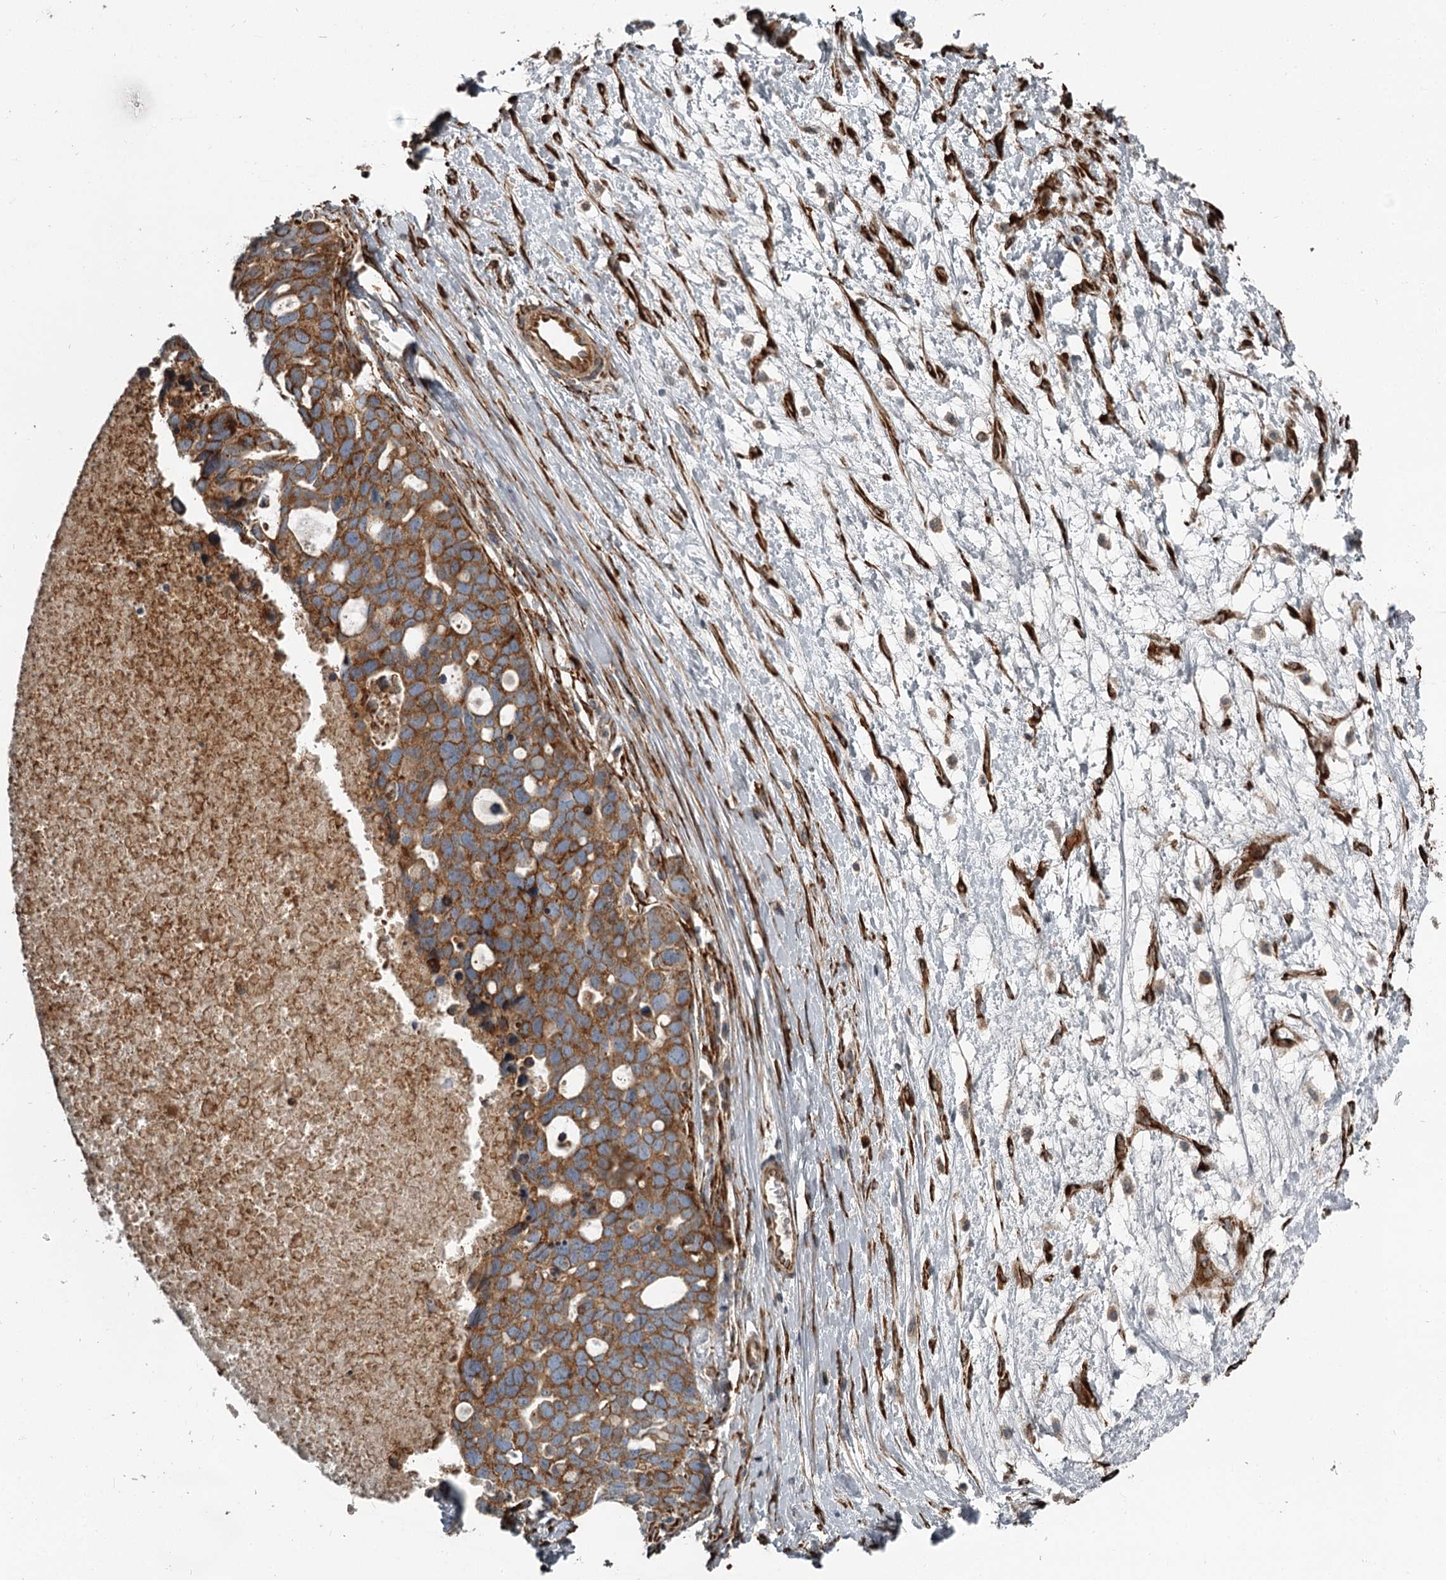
{"staining": {"intensity": "moderate", "quantity": ">75%", "location": "cytoplasmic/membranous"}, "tissue": "ovarian cancer", "cell_type": "Tumor cells", "image_type": "cancer", "snomed": [{"axis": "morphology", "description": "Cystadenocarcinoma, serous, NOS"}, {"axis": "topography", "description": "Ovary"}], "caption": "An immunohistochemistry micrograph of neoplastic tissue is shown. Protein staining in brown highlights moderate cytoplasmic/membranous positivity in ovarian cancer within tumor cells.", "gene": "RASSF8", "patient": {"sex": "female", "age": 54}}